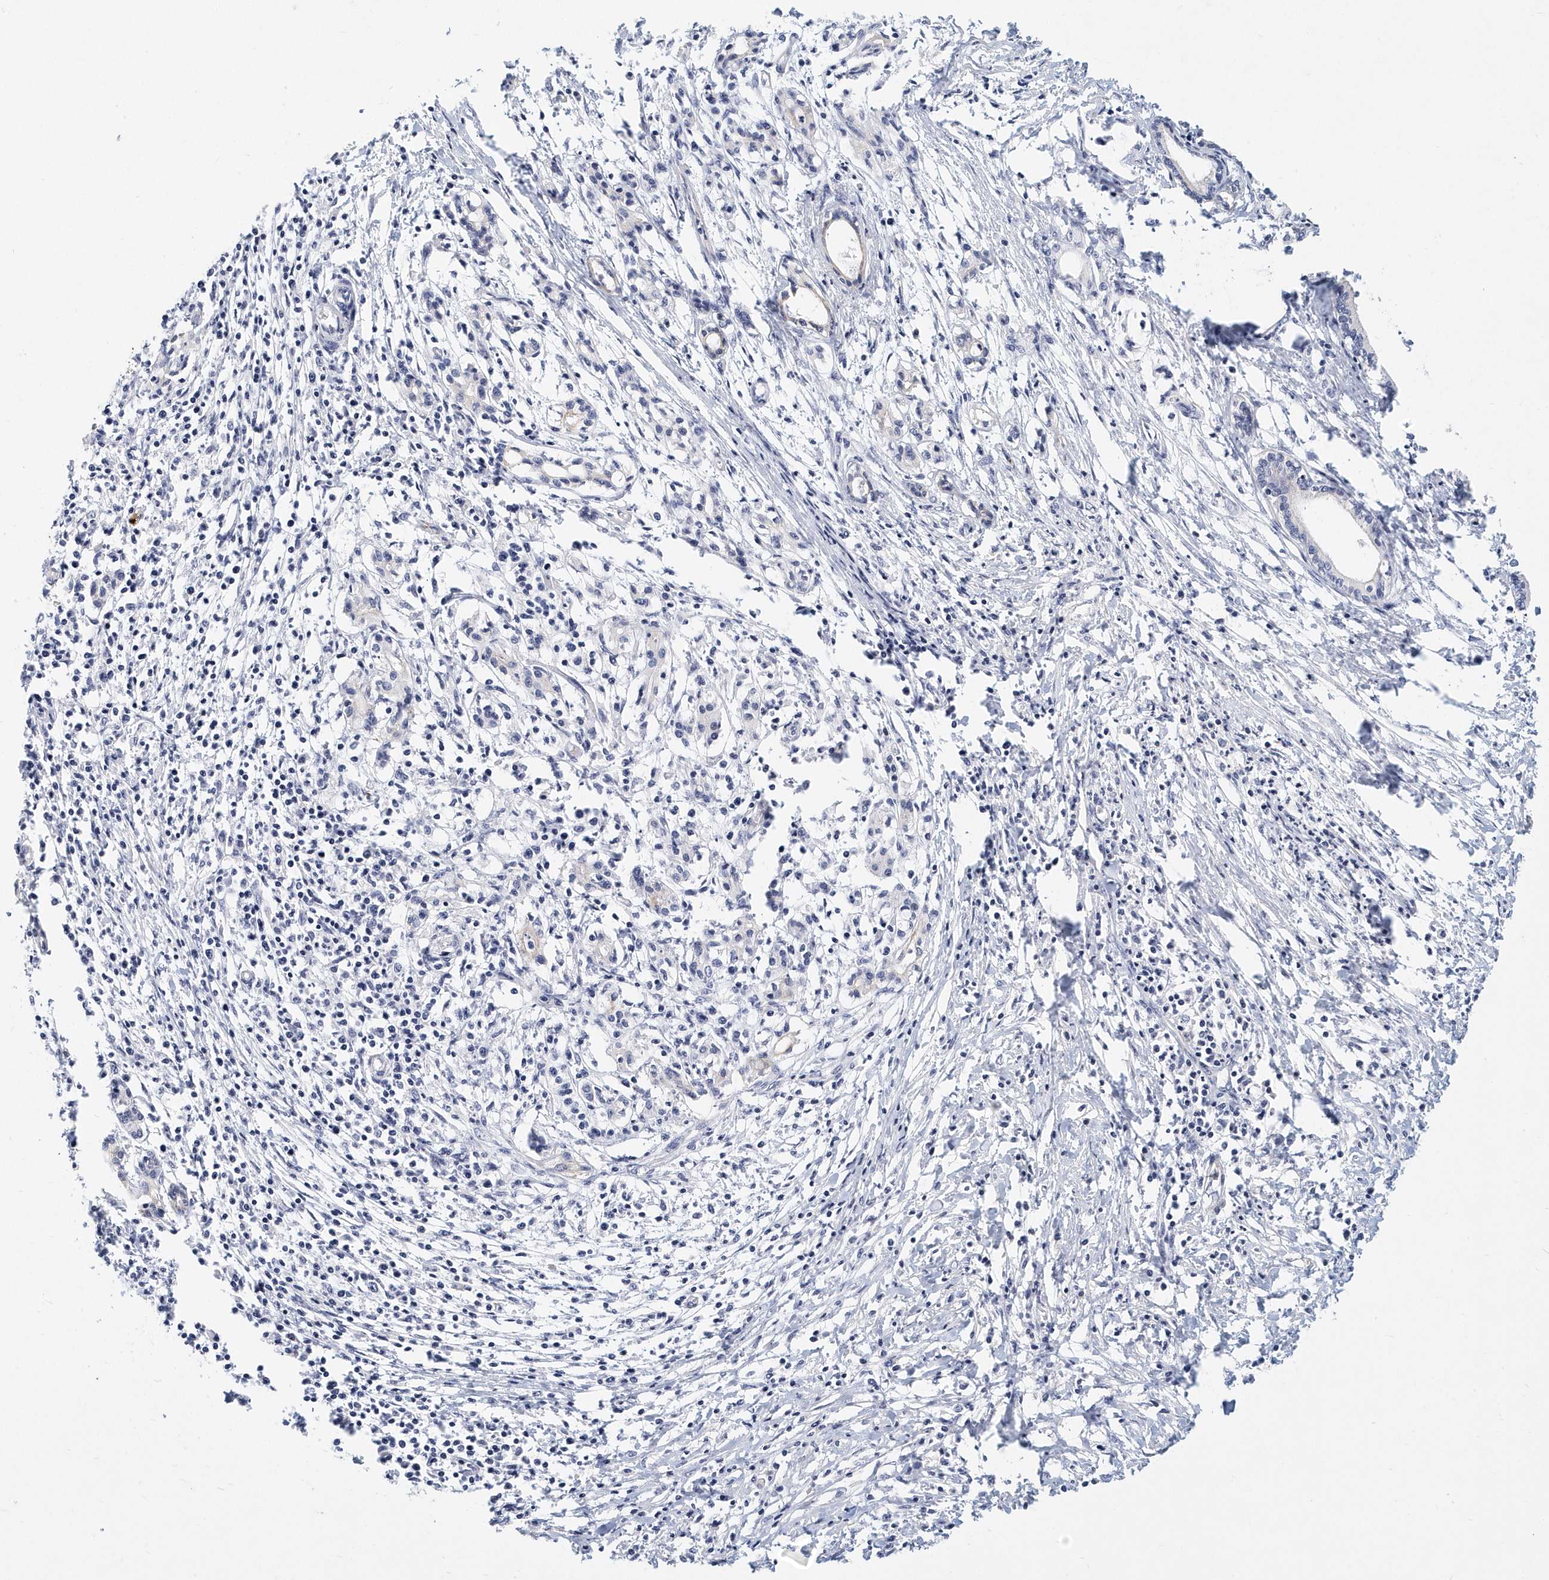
{"staining": {"intensity": "negative", "quantity": "none", "location": "none"}, "tissue": "pancreatic cancer", "cell_type": "Tumor cells", "image_type": "cancer", "snomed": [{"axis": "morphology", "description": "Adenocarcinoma, NOS"}, {"axis": "topography", "description": "Pancreas"}], "caption": "This is a micrograph of immunohistochemistry staining of adenocarcinoma (pancreatic), which shows no staining in tumor cells.", "gene": "ITGA2B", "patient": {"sex": "female", "age": 55}}